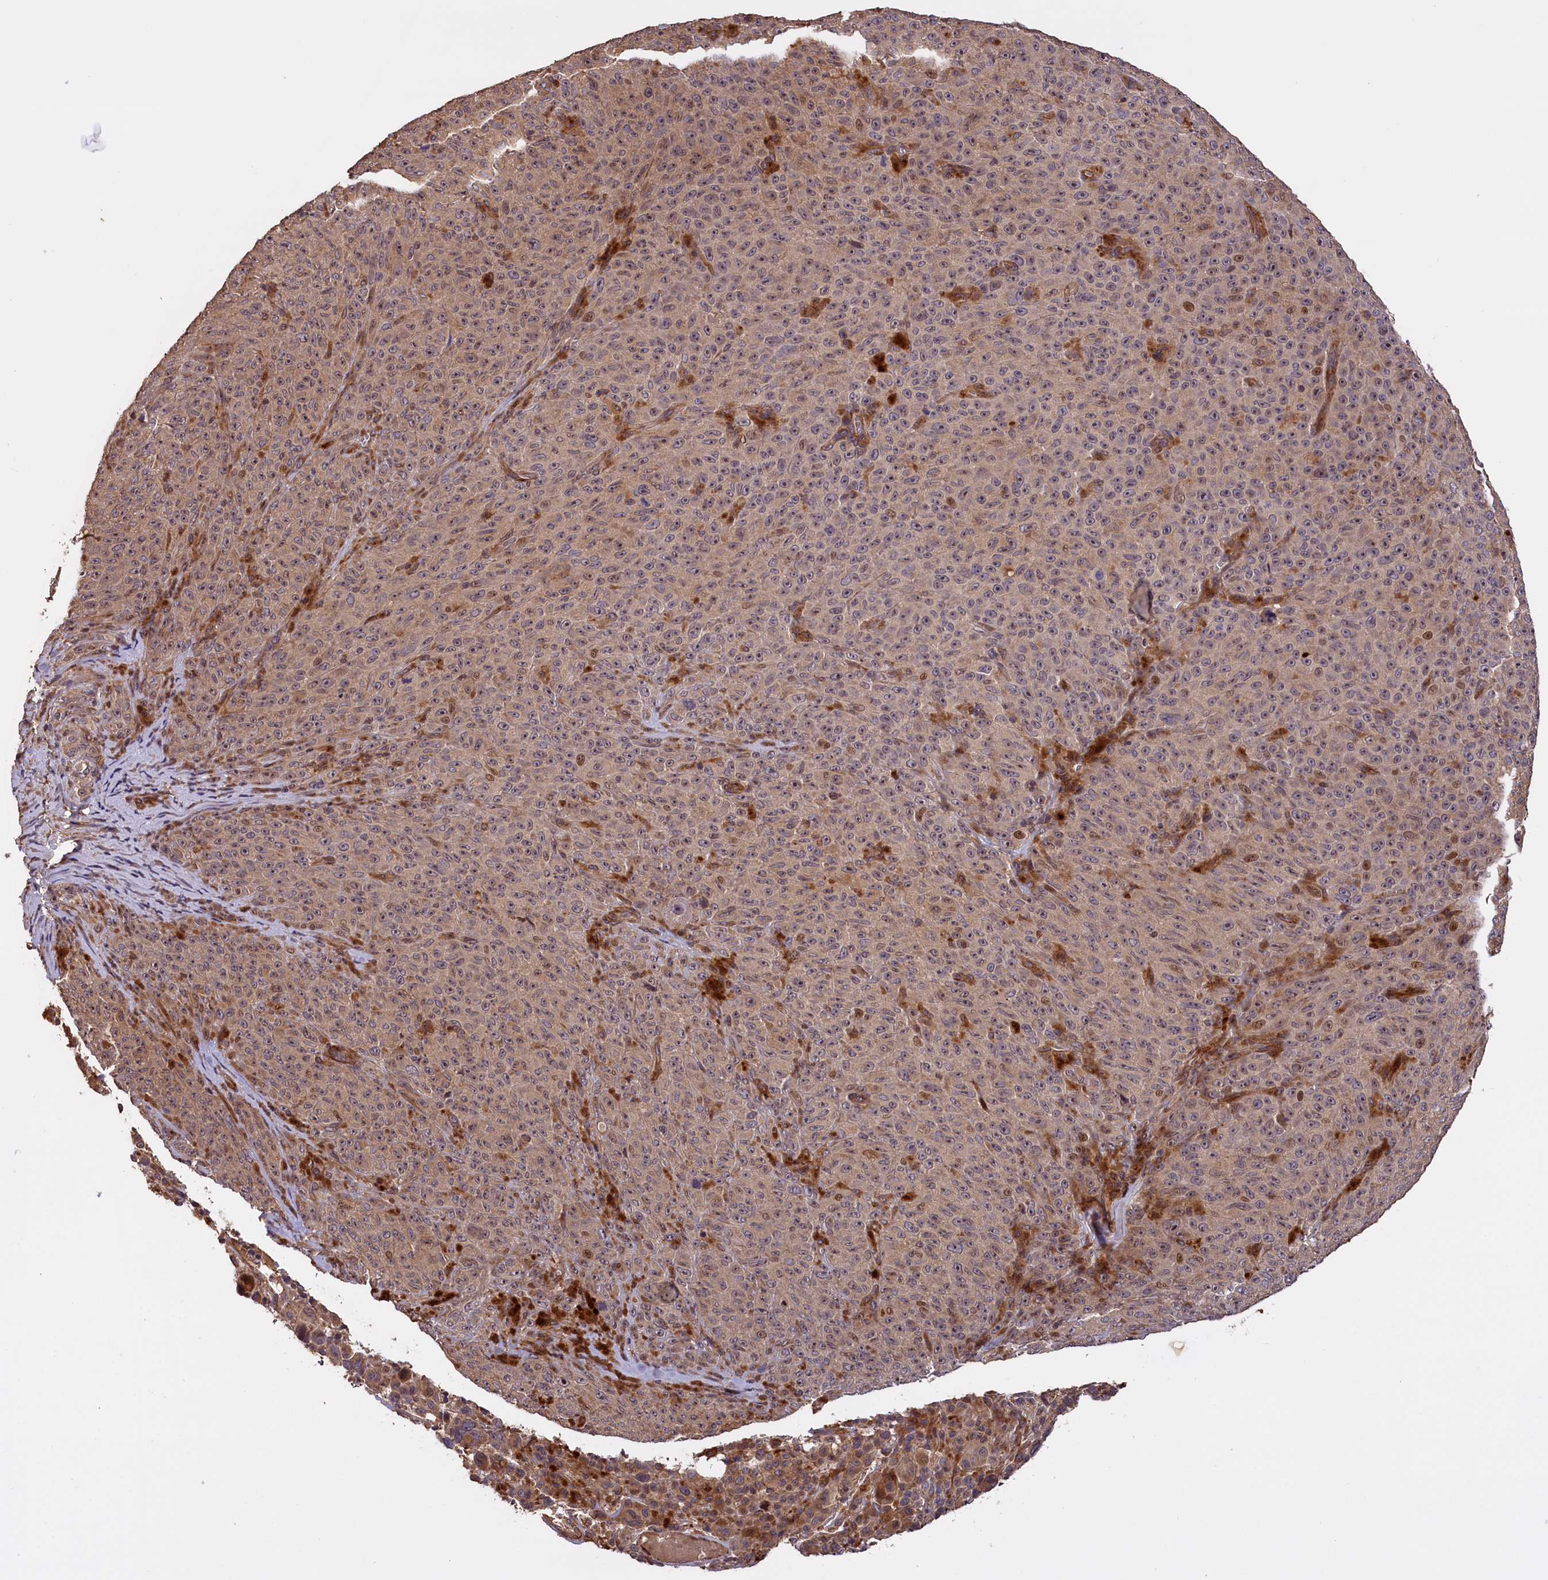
{"staining": {"intensity": "weak", "quantity": ">75%", "location": "cytoplasmic/membranous"}, "tissue": "melanoma", "cell_type": "Tumor cells", "image_type": "cancer", "snomed": [{"axis": "morphology", "description": "Malignant melanoma, NOS"}, {"axis": "topography", "description": "Skin"}], "caption": "Human malignant melanoma stained with a protein marker exhibits weak staining in tumor cells.", "gene": "DNAJB9", "patient": {"sex": "female", "age": 82}}